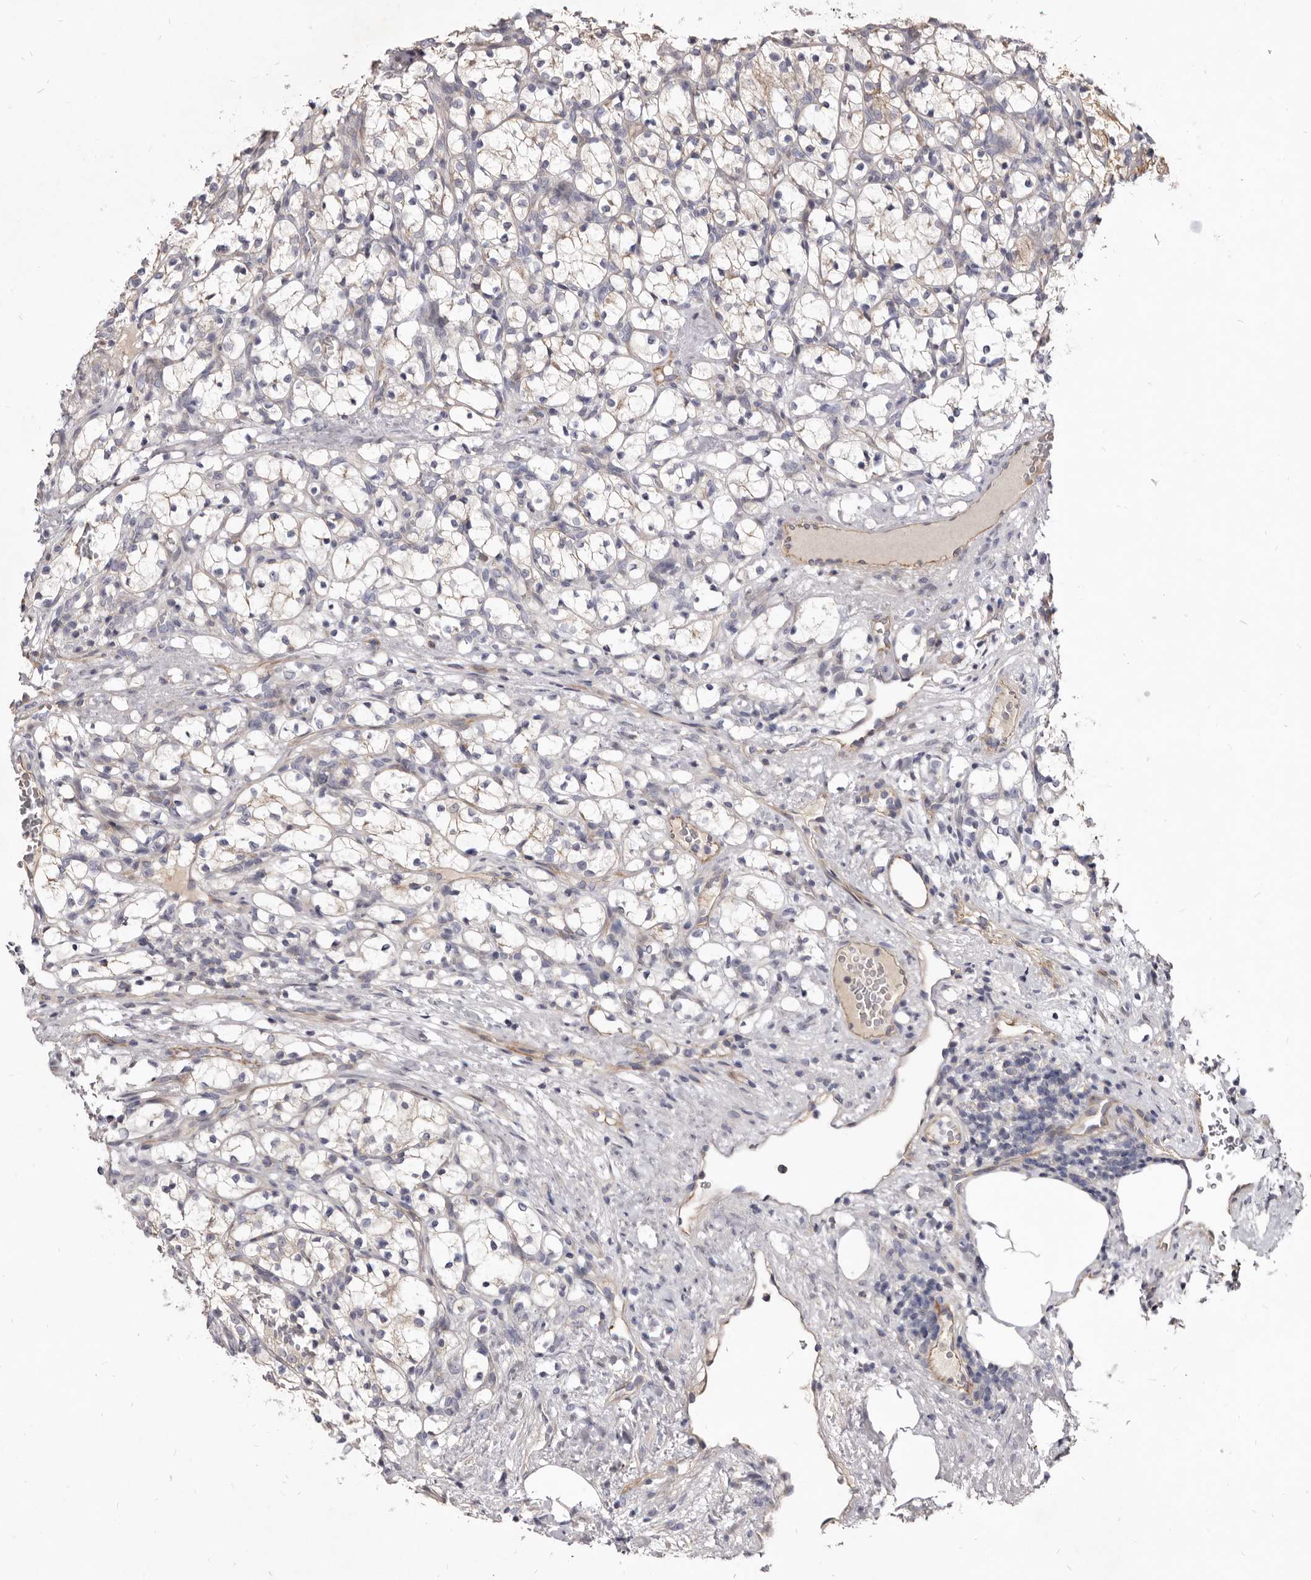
{"staining": {"intensity": "weak", "quantity": "<25%", "location": "cytoplasmic/membranous"}, "tissue": "renal cancer", "cell_type": "Tumor cells", "image_type": "cancer", "snomed": [{"axis": "morphology", "description": "Adenocarcinoma, NOS"}, {"axis": "topography", "description": "Kidney"}], "caption": "IHC of adenocarcinoma (renal) demonstrates no positivity in tumor cells. Nuclei are stained in blue.", "gene": "FAS", "patient": {"sex": "female", "age": 69}}